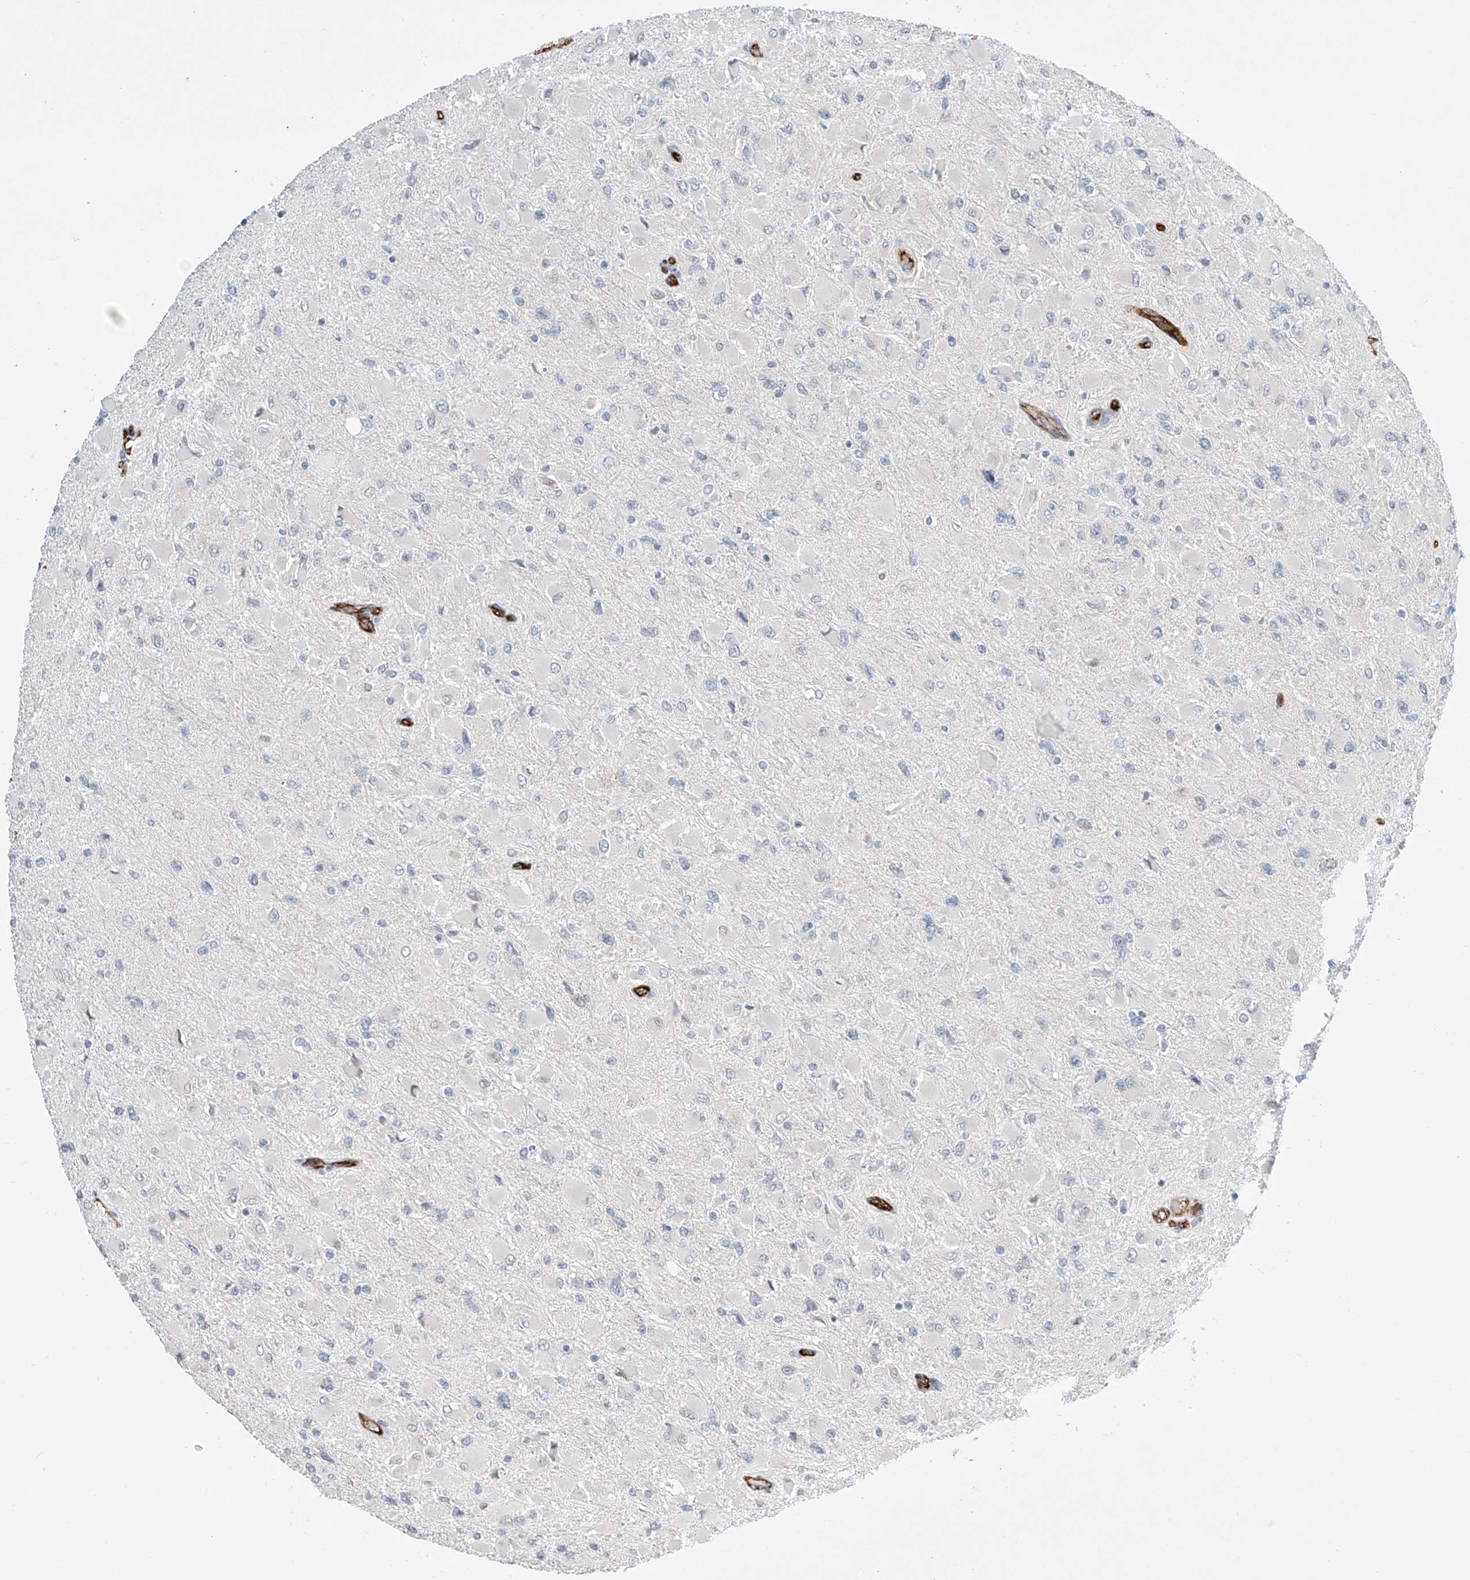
{"staining": {"intensity": "negative", "quantity": "none", "location": "none"}, "tissue": "glioma", "cell_type": "Tumor cells", "image_type": "cancer", "snomed": [{"axis": "morphology", "description": "Glioma, malignant, High grade"}, {"axis": "topography", "description": "Cerebral cortex"}], "caption": "IHC image of neoplastic tissue: glioma stained with DAB demonstrates no significant protein positivity in tumor cells. (DAB IHC with hematoxylin counter stain).", "gene": "ABLIM2", "patient": {"sex": "female", "age": 36}}